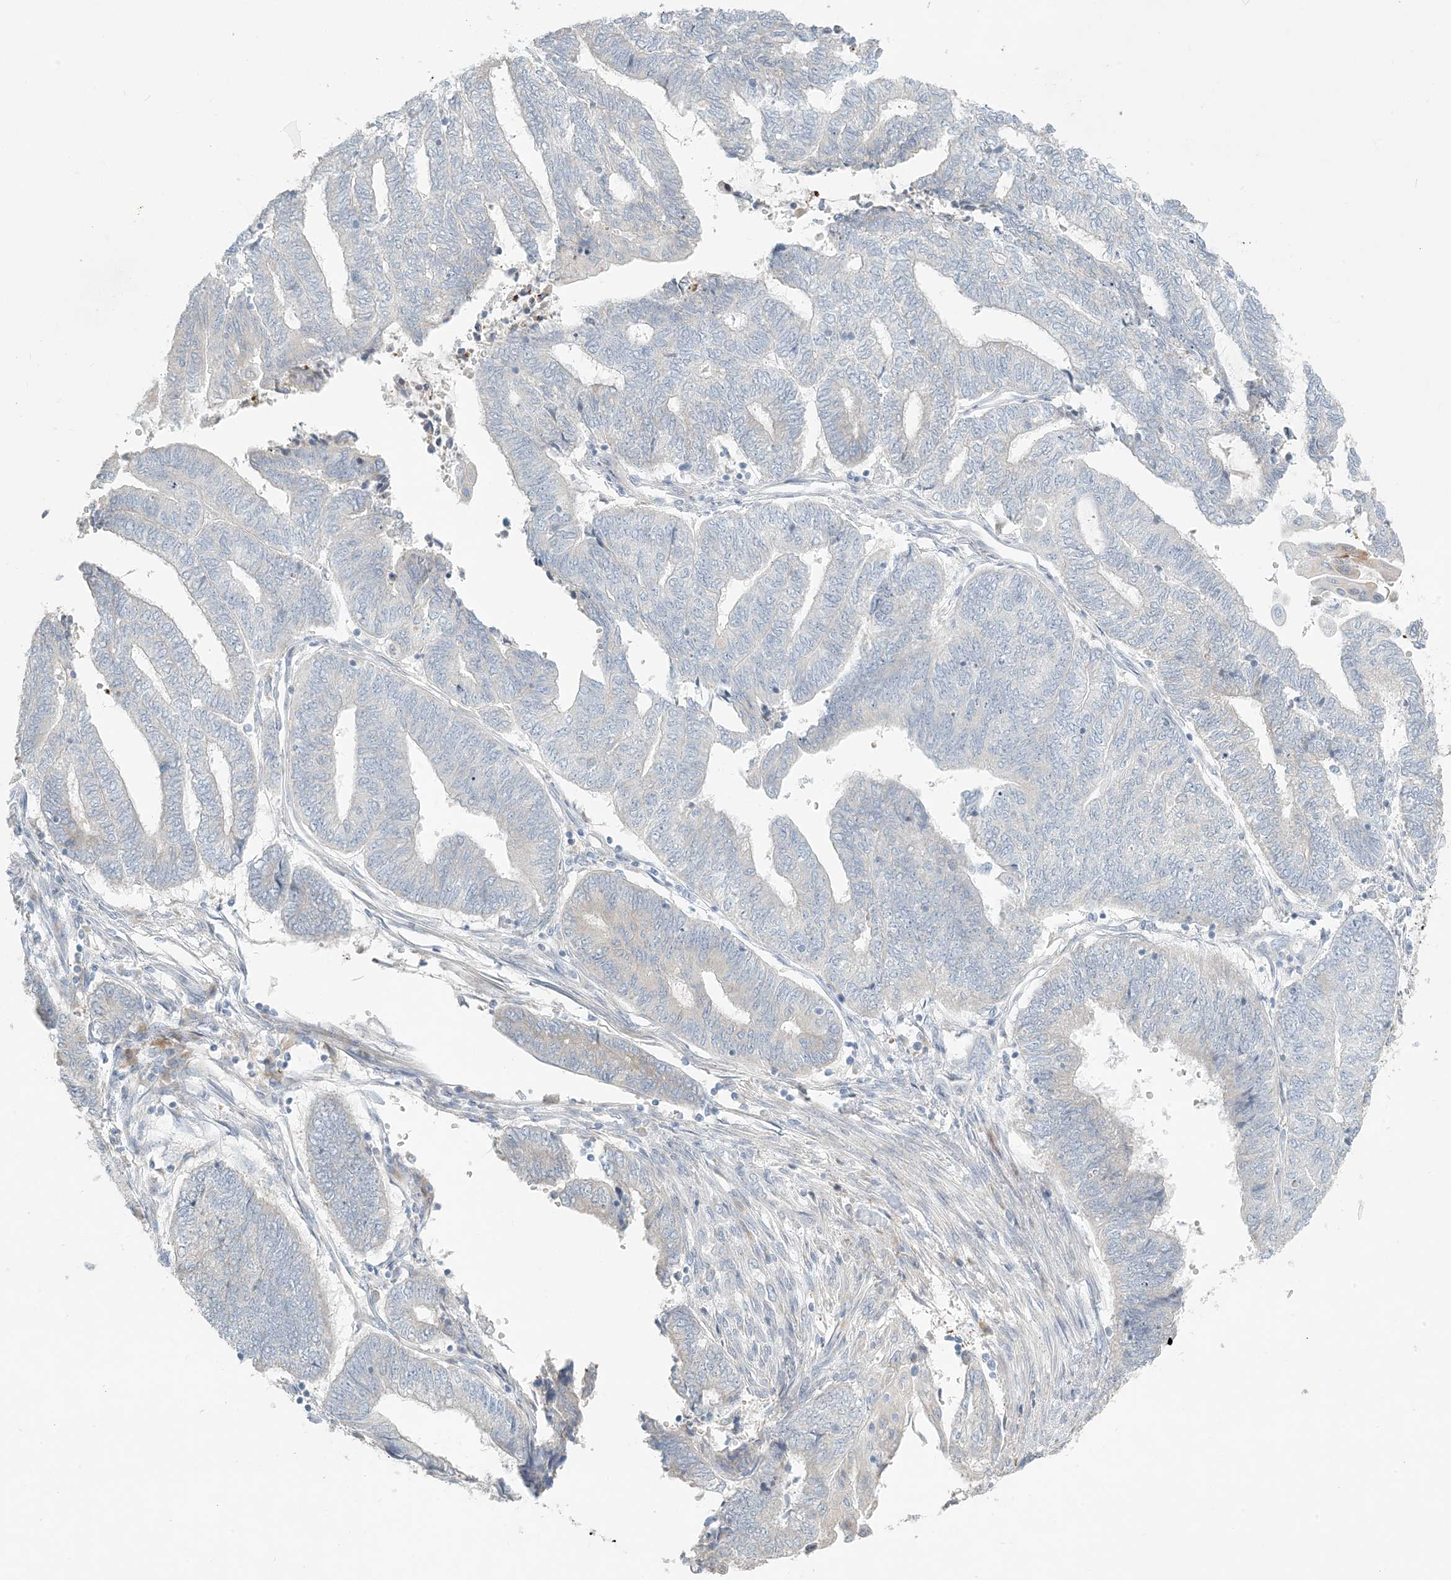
{"staining": {"intensity": "negative", "quantity": "none", "location": "none"}, "tissue": "endometrial cancer", "cell_type": "Tumor cells", "image_type": "cancer", "snomed": [{"axis": "morphology", "description": "Adenocarcinoma, NOS"}, {"axis": "topography", "description": "Uterus"}, {"axis": "topography", "description": "Endometrium"}], "caption": "Image shows no significant protein positivity in tumor cells of endometrial cancer. The staining is performed using DAB brown chromogen with nuclei counter-stained in using hematoxylin.", "gene": "ZNF385D", "patient": {"sex": "female", "age": 70}}